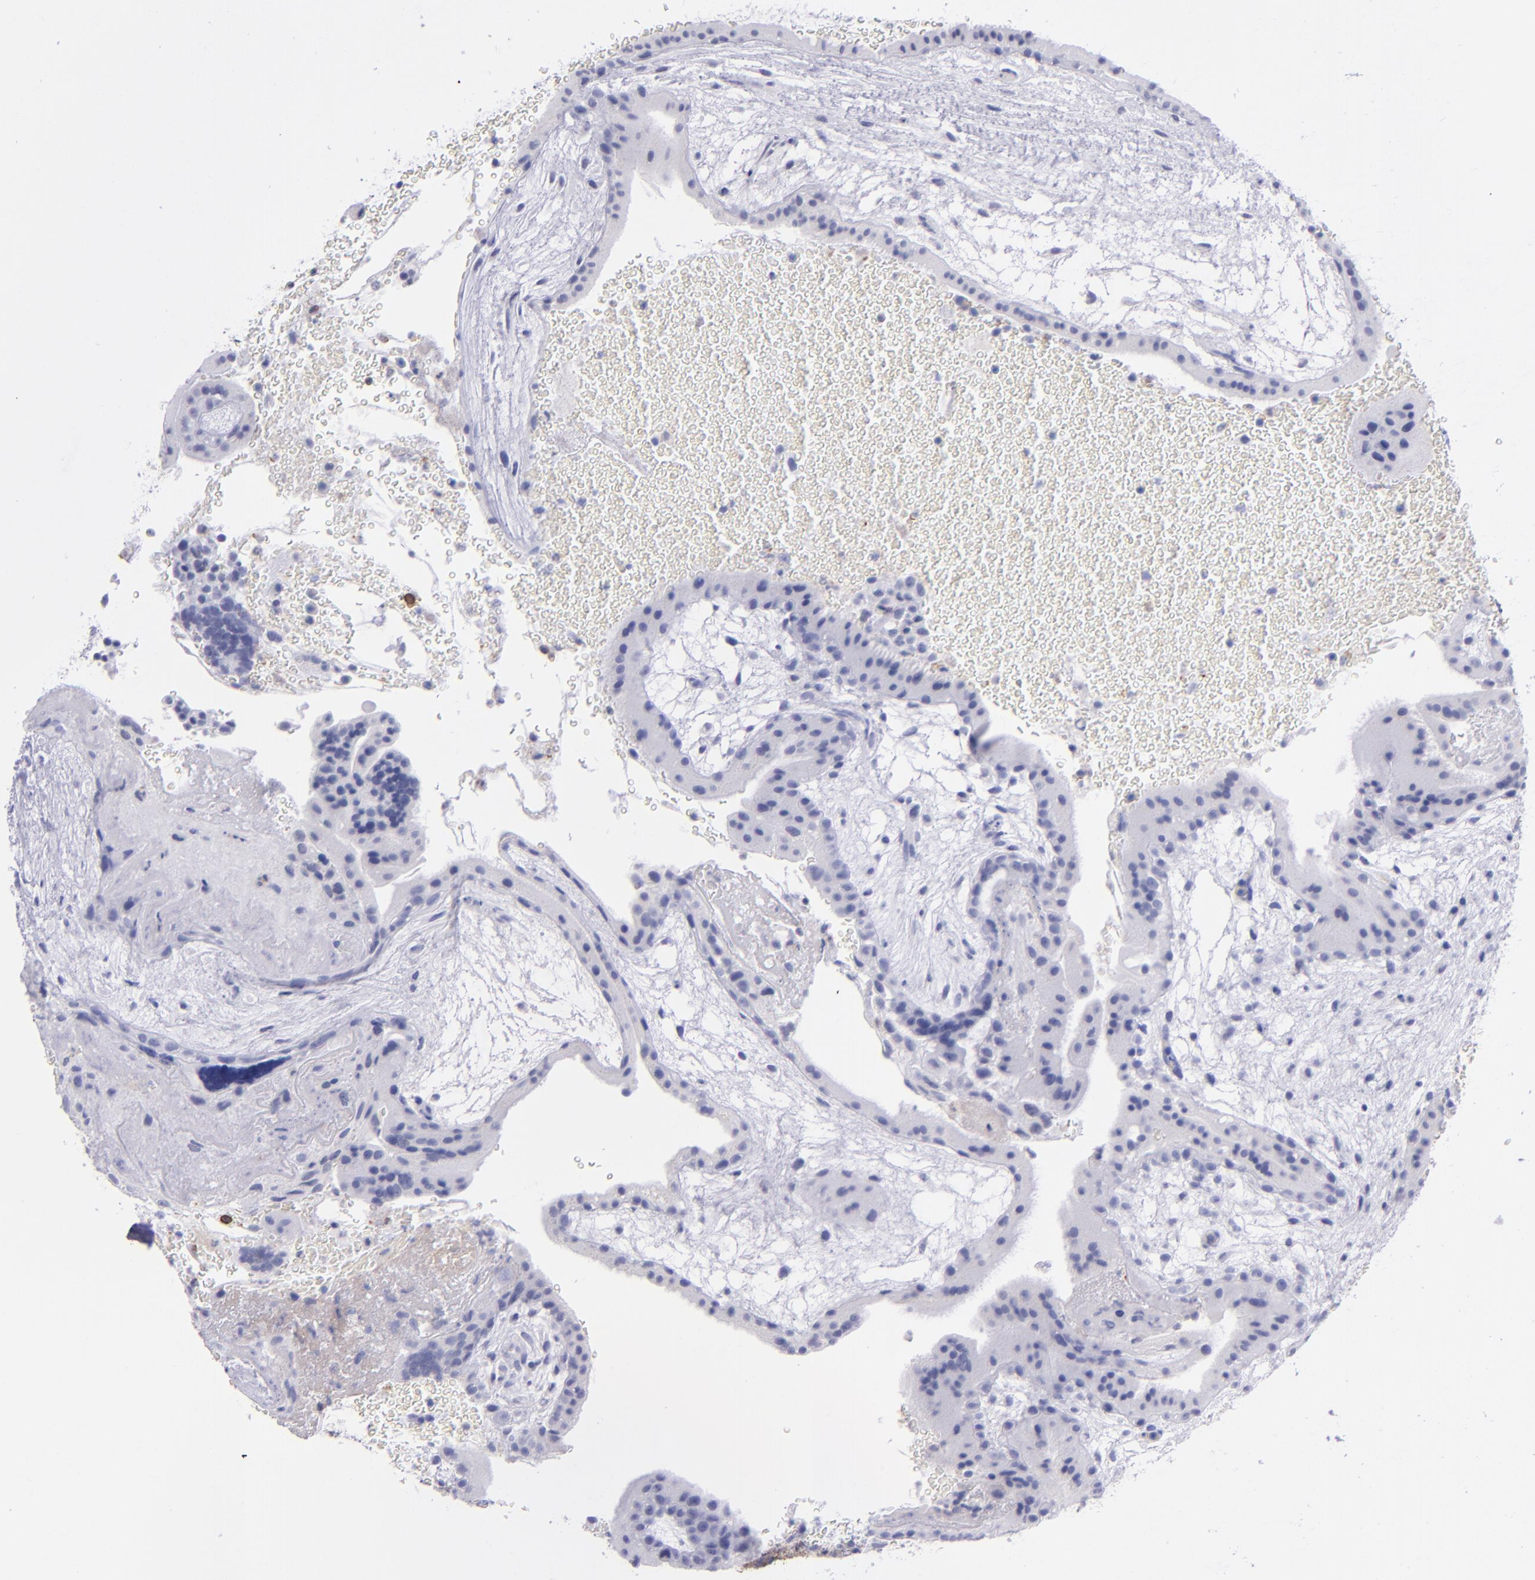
{"staining": {"intensity": "negative", "quantity": "none", "location": "none"}, "tissue": "placenta", "cell_type": "Trophoblastic cells", "image_type": "normal", "snomed": [{"axis": "morphology", "description": "Normal tissue, NOS"}, {"axis": "topography", "description": "Placenta"}], "caption": "The immunohistochemistry histopathology image has no significant expression in trophoblastic cells of placenta. The staining was performed using DAB (3,3'-diaminobenzidine) to visualize the protein expression in brown, while the nuclei were stained in blue with hematoxylin (Magnification: 20x).", "gene": "CD37", "patient": {"sex": "female", "age": 19}}